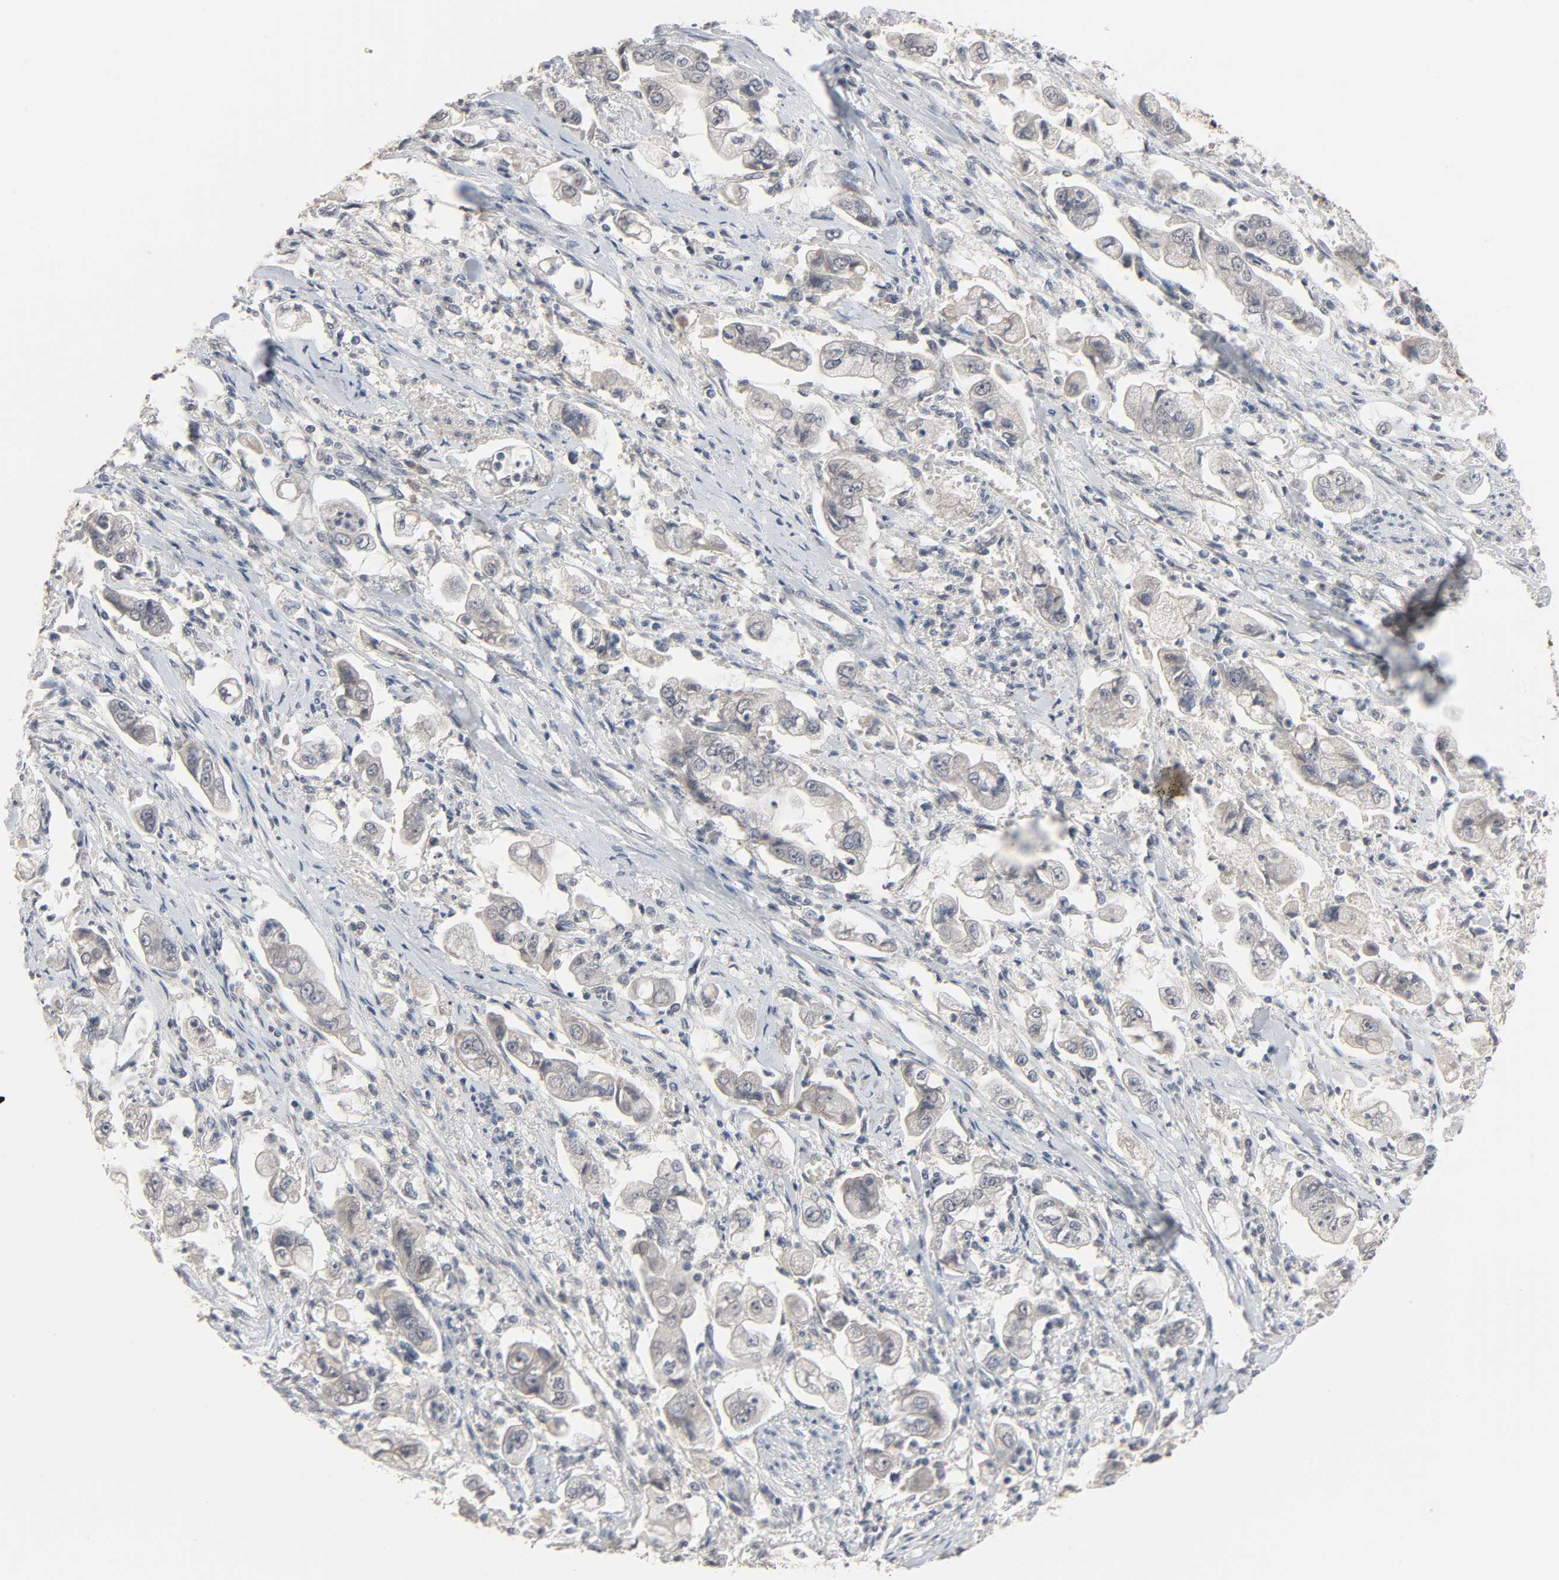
{"staining": {"intensity": "negative", "quantity": "none", "location": "none"}, "tissue": "stomach cancer", "cell_type": "Tumor cells", "image_type": "cancer", "snomed": [{"axis": "morphology", "description": "Adenocarcinoma, NOS"}, {"axis": "topography", "description": "Stomach"}], "caption": "The image reveals no staining of tumor cells in stomach adenocarcinoma.", "gene": "MT3", "patient": {"sex": "male", "age": 62}}